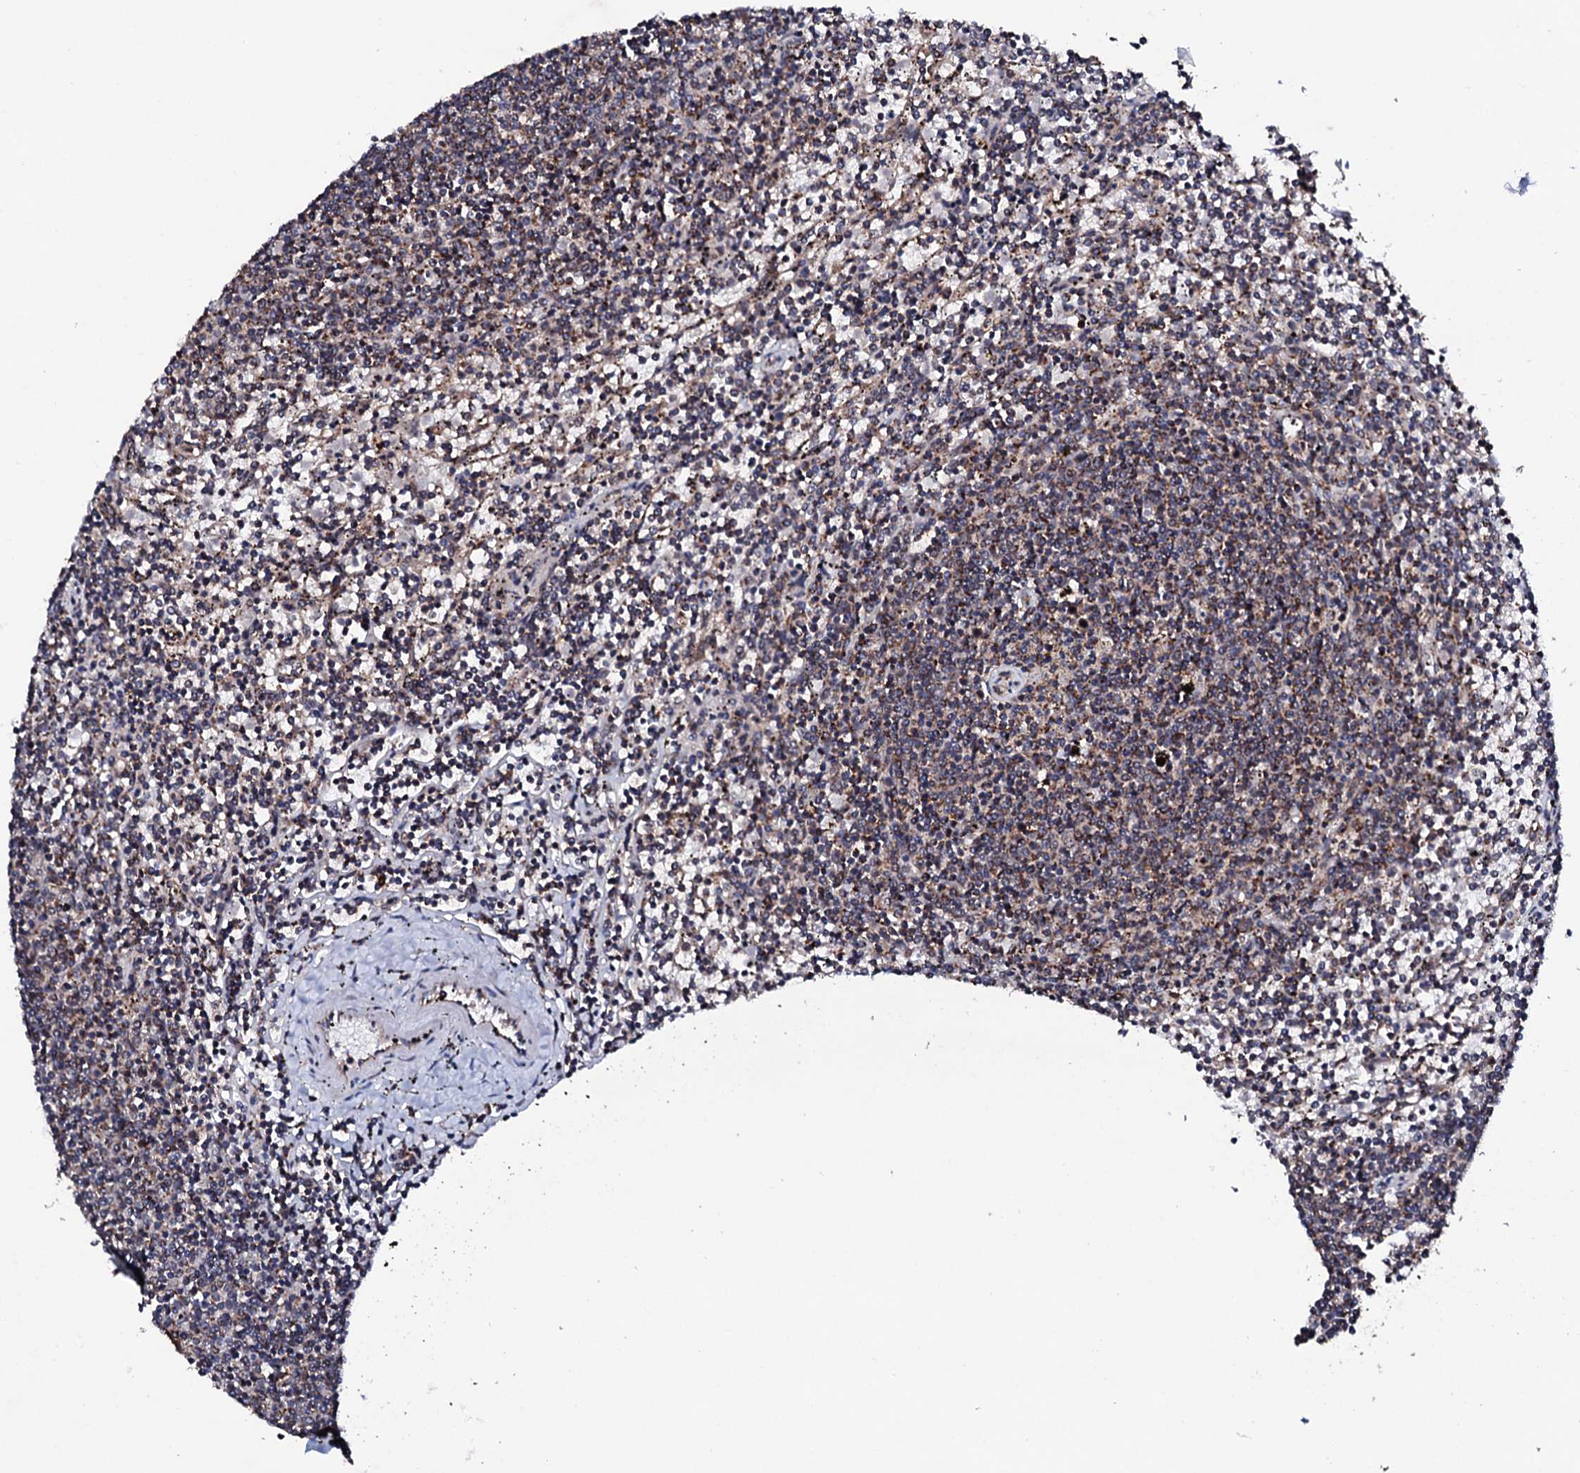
{"staining": {"intensity": "weak", "quantity": "25%-75%", "location": "cytoplasmic/membranous"}, "tissue": "lymphoma", "cell_type": "Tumor cells", "image_type": "cancer", "snomed": [{"axis": "morphology", "description": "Malignant lymphoma, non-Hodgkin's type, Low grade"}, {"axis": "topography", "description": "Spleen"}], "caption": "Low-grade malignant lymphoma, non-Hodgkin's type tissue reveals weak cytoplasmic/membranous expression in about 25%-75% of tumor cells, visualized by immunohistochemistry.", "gene": "MTIF3", "patient": {"sex": "female", "age": 50}}